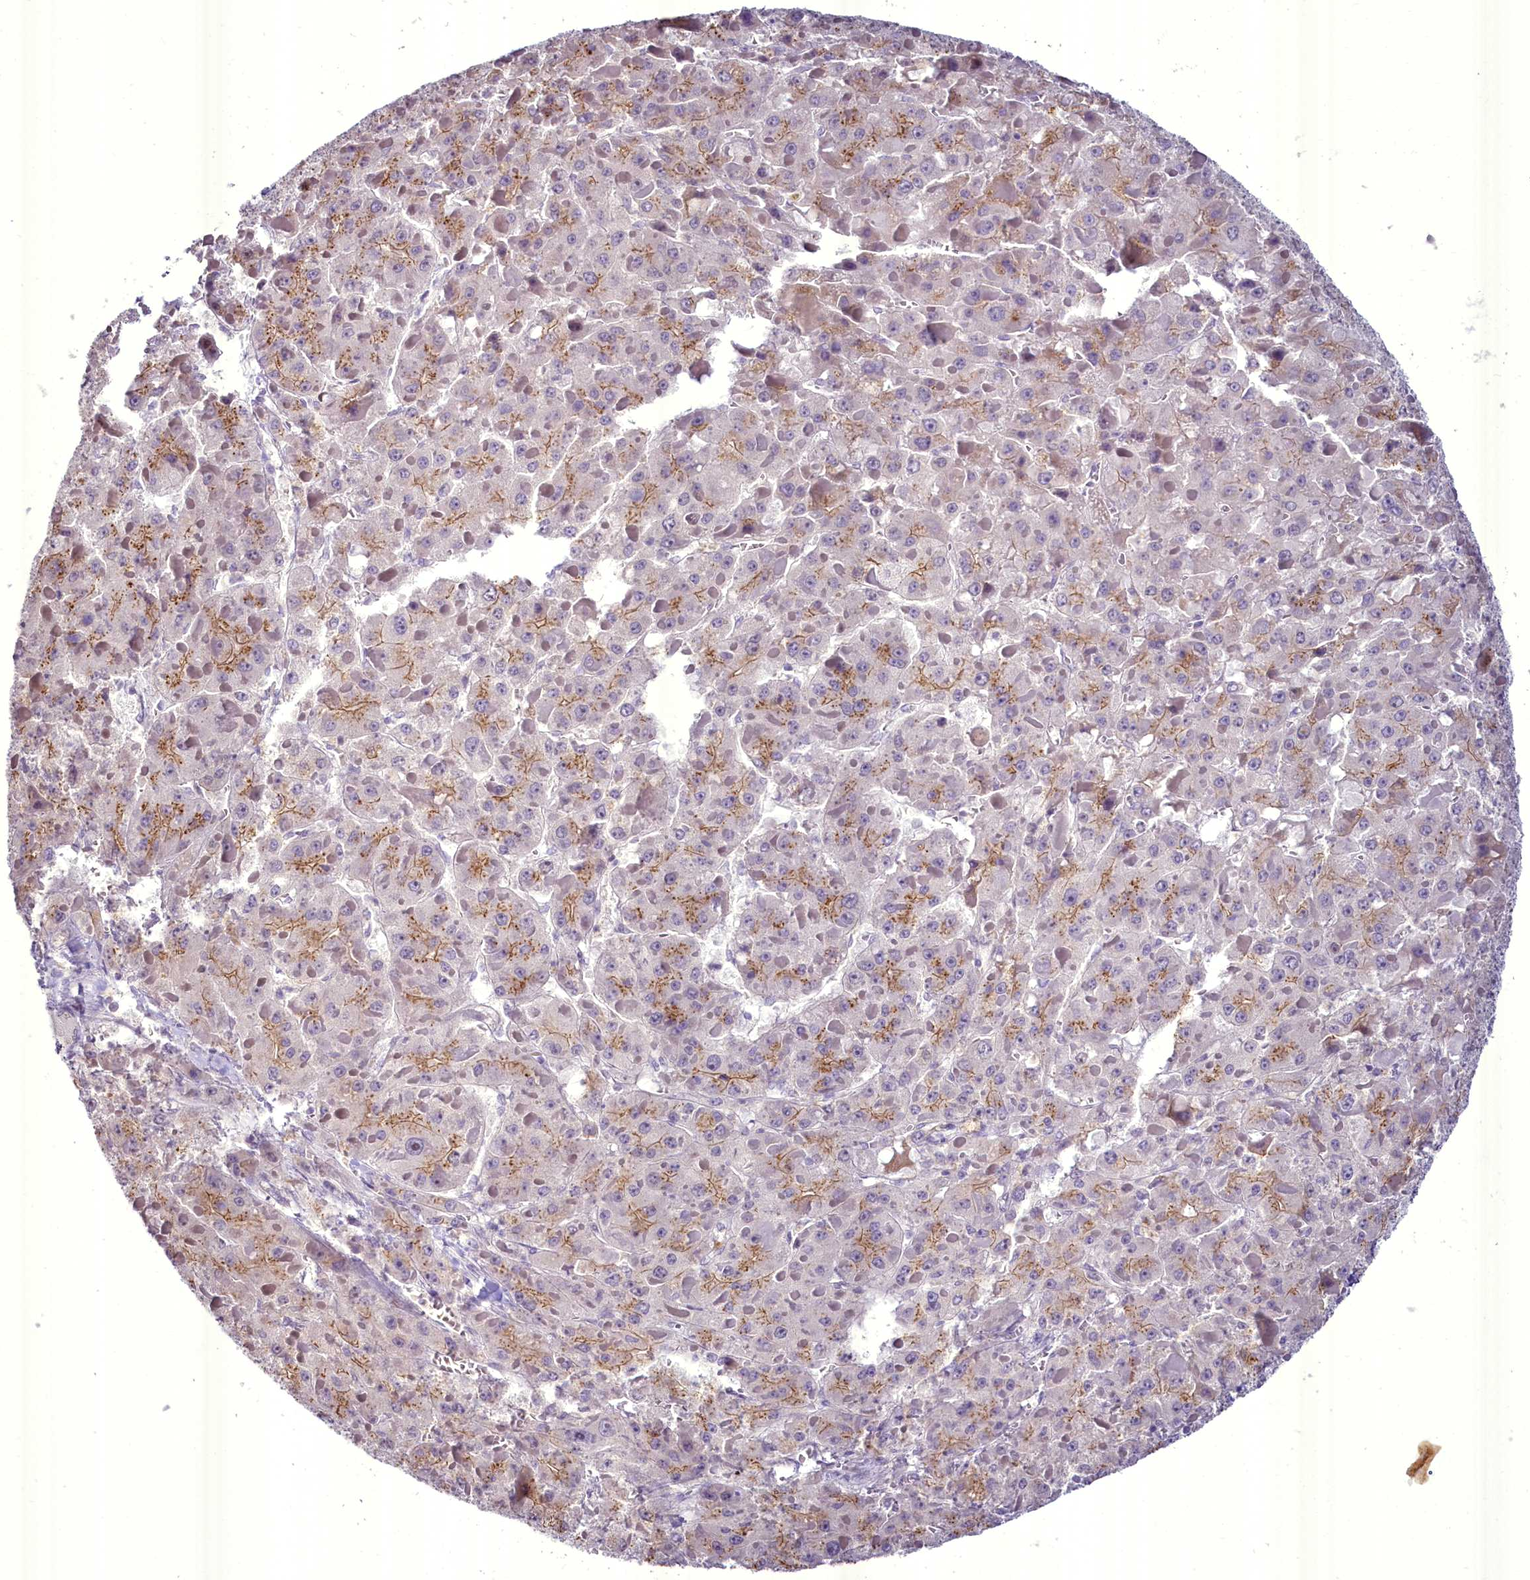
{"staining": {"intensity": "moderate", "quantity": "25%-75%", "location": "cytoplasmic/membranous"}, "tissue": "liver cancer", "cell_type": "Tumor cells", "image_type": "cancer", "snomed": [{"axis": "morphology", "description": "Carcinoma, Hepatocellular, NOS"}, {"axis": "topography", "description": "Liver"}], "caption": "Liver cancer (hepatocellular carcinoma) stained with IHC displays moderate cytoplasmic/membranous positivity in approximately 25%-75% of tumor cells. (Brightfield microscopy of DAB IHC at high magnification).", "gene": "BANK1", "patient": {"sex": "female", "age": 73}}